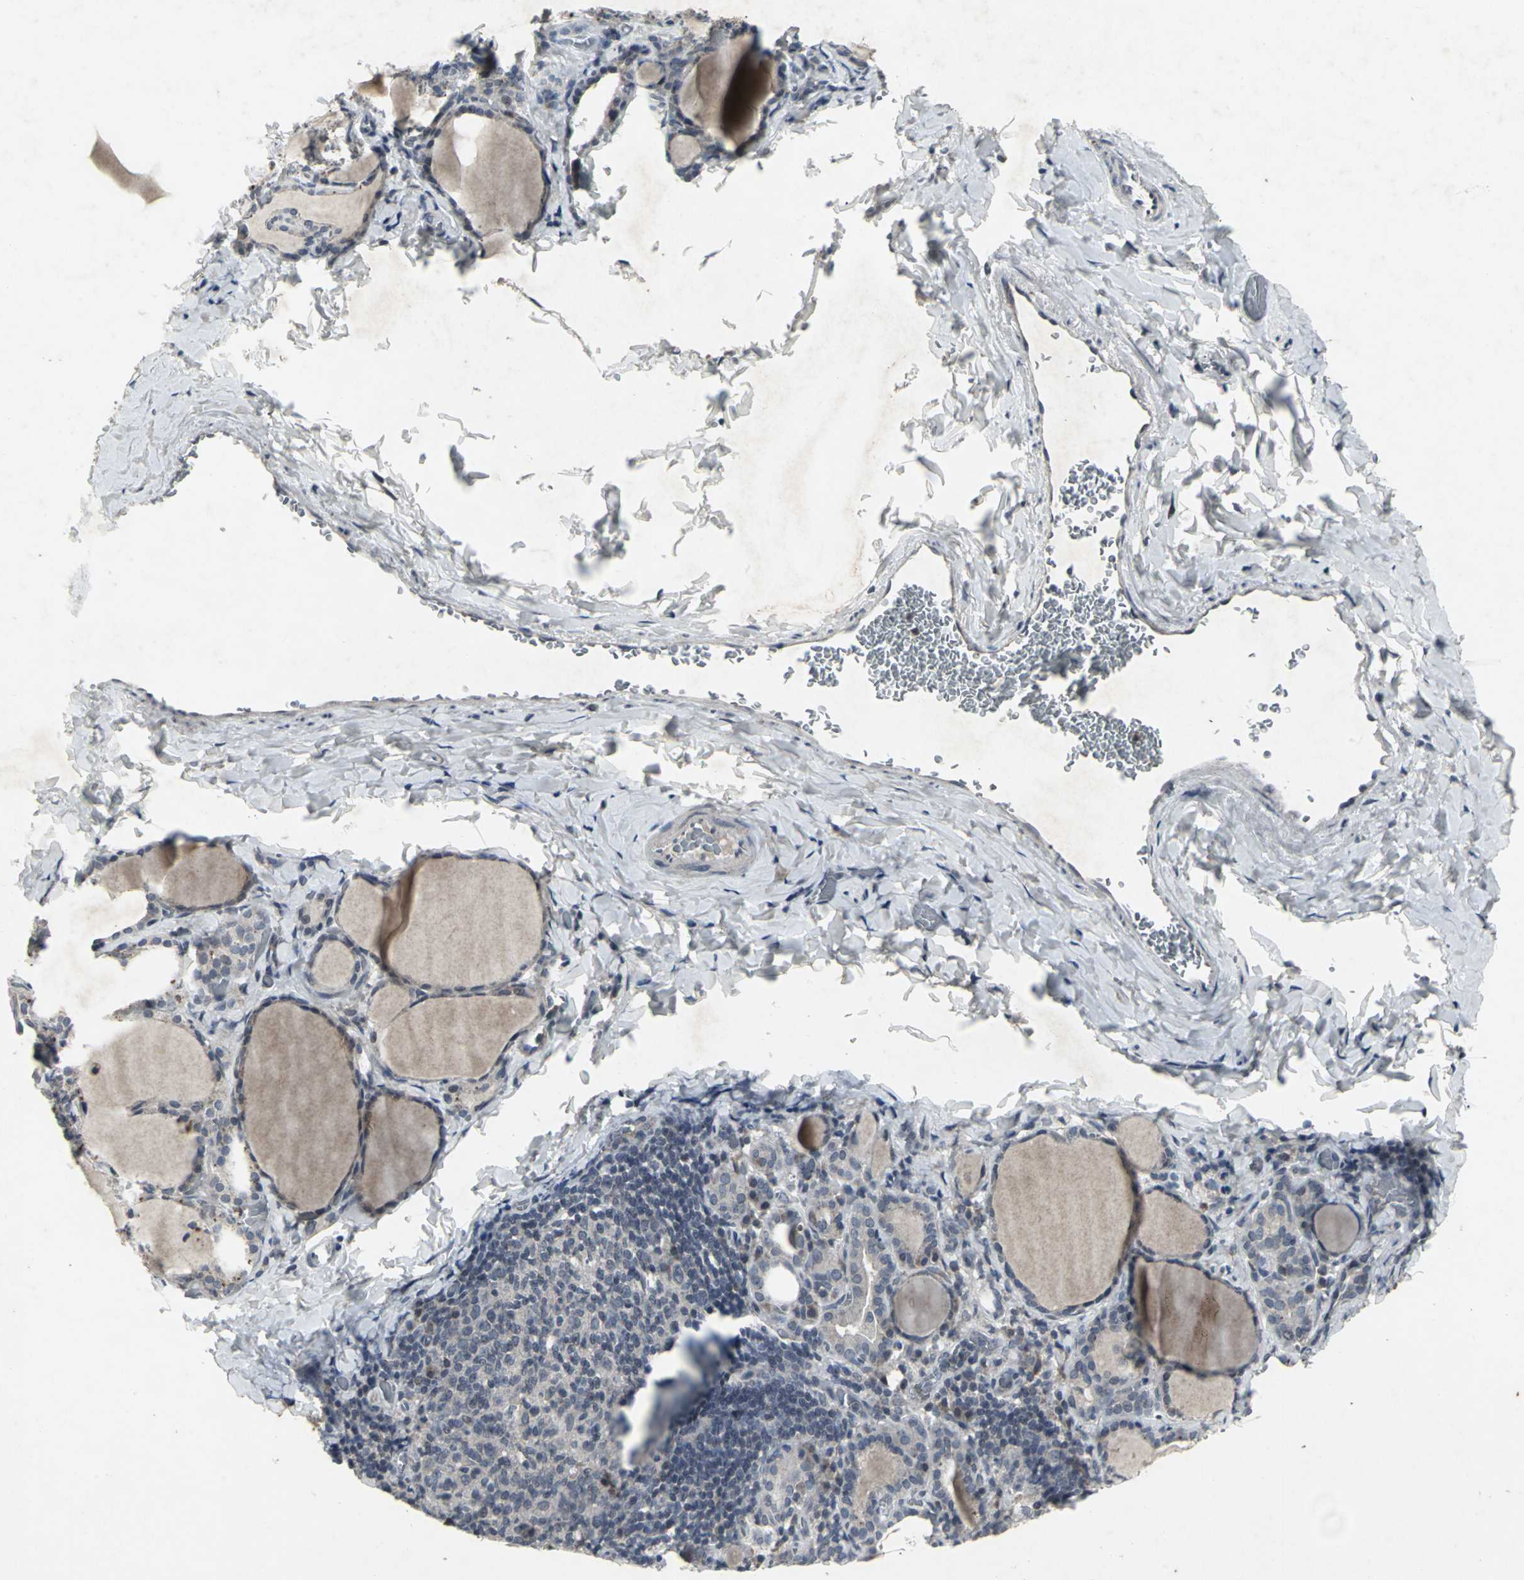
{"staining": {"intensity": "weak", "quantity": ">75%", "location": "cytoplasmic/membranous"}, "tissue": "thyroid gland", "cell_type": "Glandular cells", "image_type": "normal", "snomed": [{"axis": "morphology", "description": "Normal tissue, NOS"}, {"axis": "morphology", "description": "Papillary adenocarcinoma, NOS"}, {"axis": "topography", "description": "Thyroid gland"}], "caption": "This photomicrograph shows immunohistochemistry staining of normal thyroid gland, with low weak cytoplasmic/membranous positivity in approximately >75% of glandular cells.", "gene": "BMP4", "patient": {"sex": "female", "age": 30}}